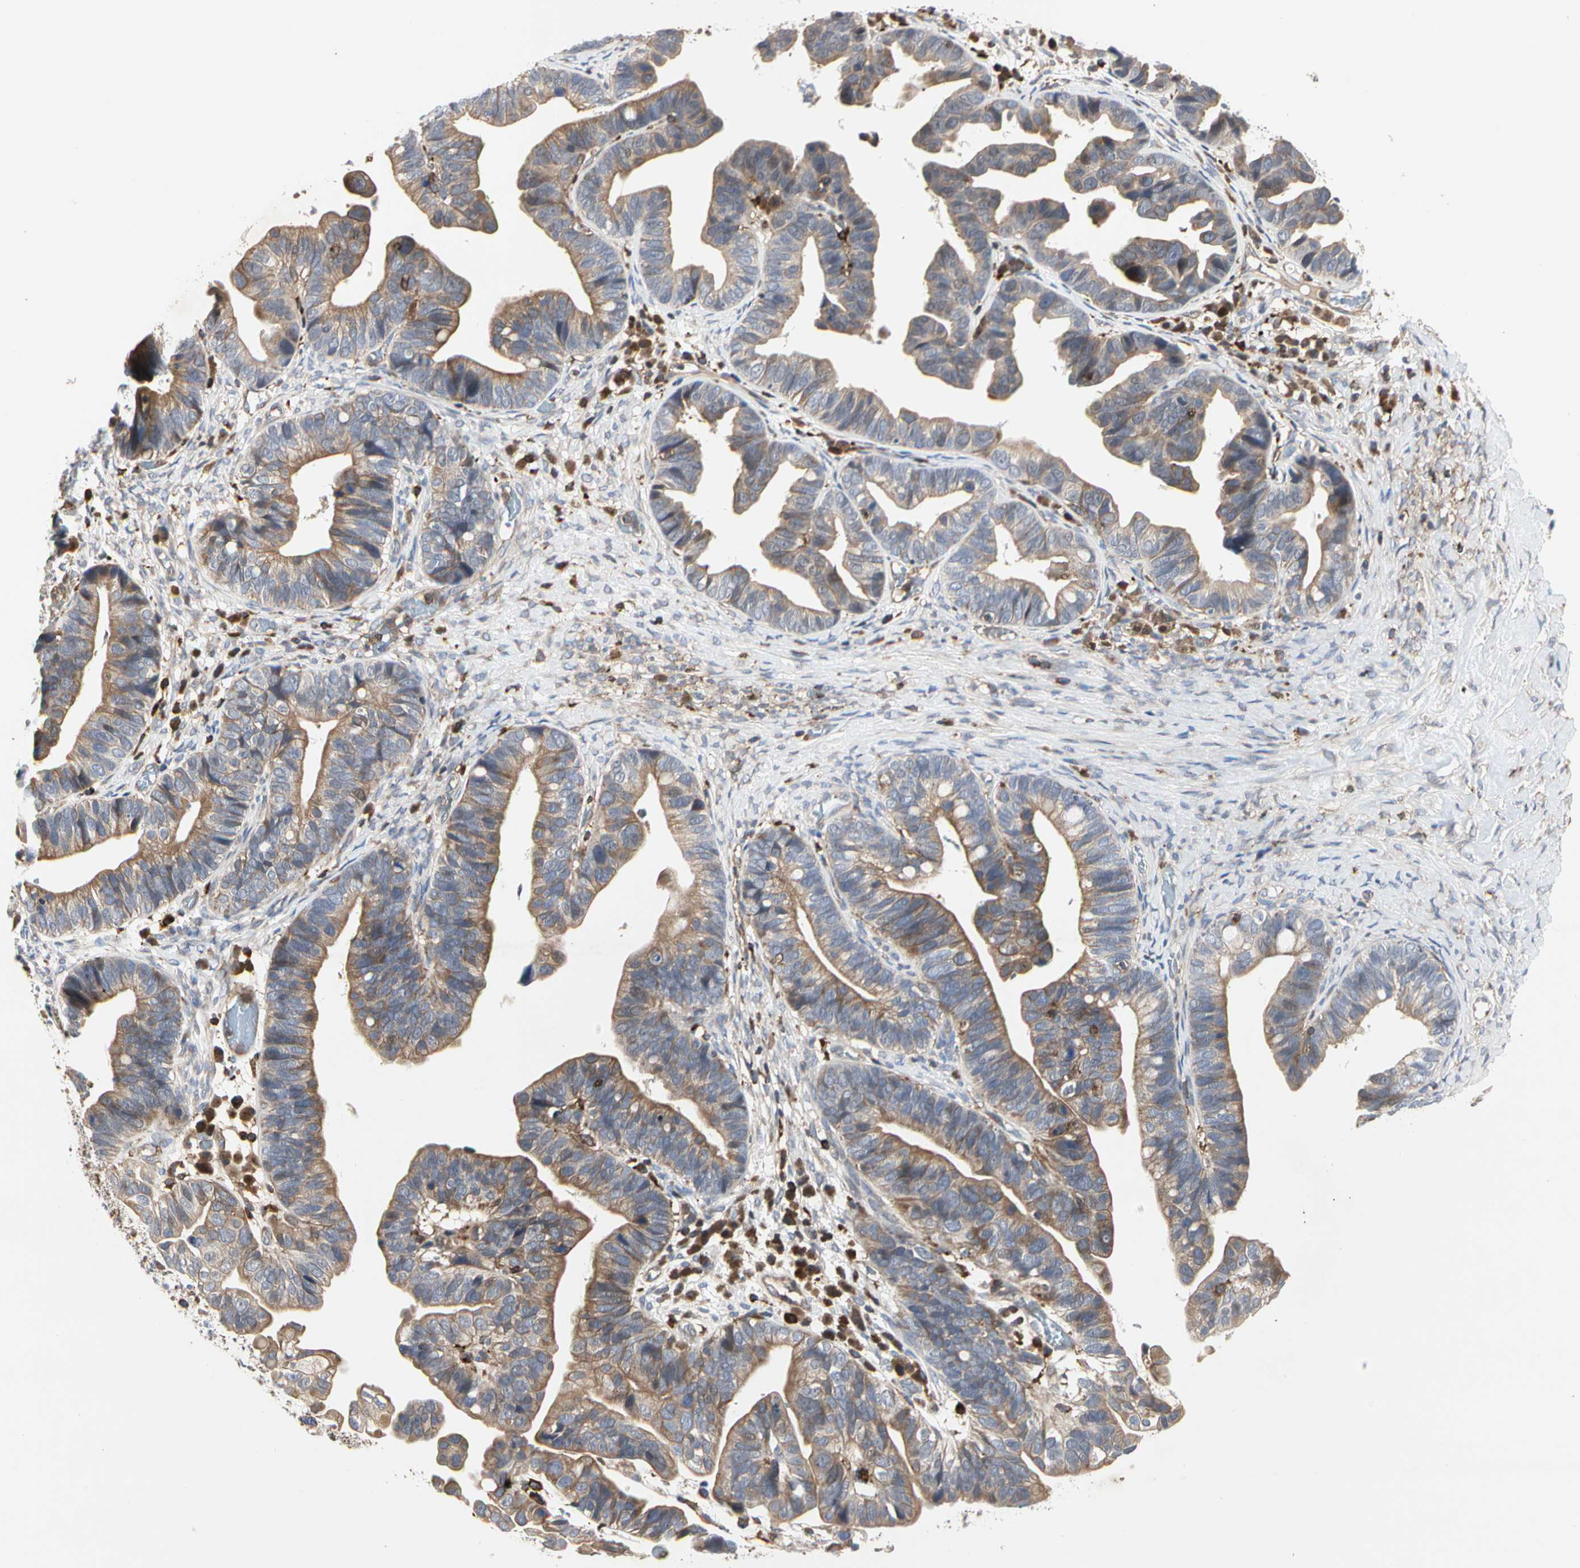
{"staining": {"intensity": "moderate", "quantity": ">75%", "location": "cytoplasmic/membranous"}, "tissue": "ovarian cancer", "cell_type": "Tumor cells", "image_type": "cancer", "snomed": [{"axis": "morphology", "description": "Cystadenocarcinoma, serous, NOS"}, {"axis": "topography", "description": "Ovary"}], "caption": "This photomicrograph reveals immunohistochemistry staining of ovarian serous cystadenocarcinoma, with medium moderate cytoplasmic/membranous staining in approximately >75% of tumor cells.", "gene": "NAPG", "patient": {"sex": "female", "age": 56}}